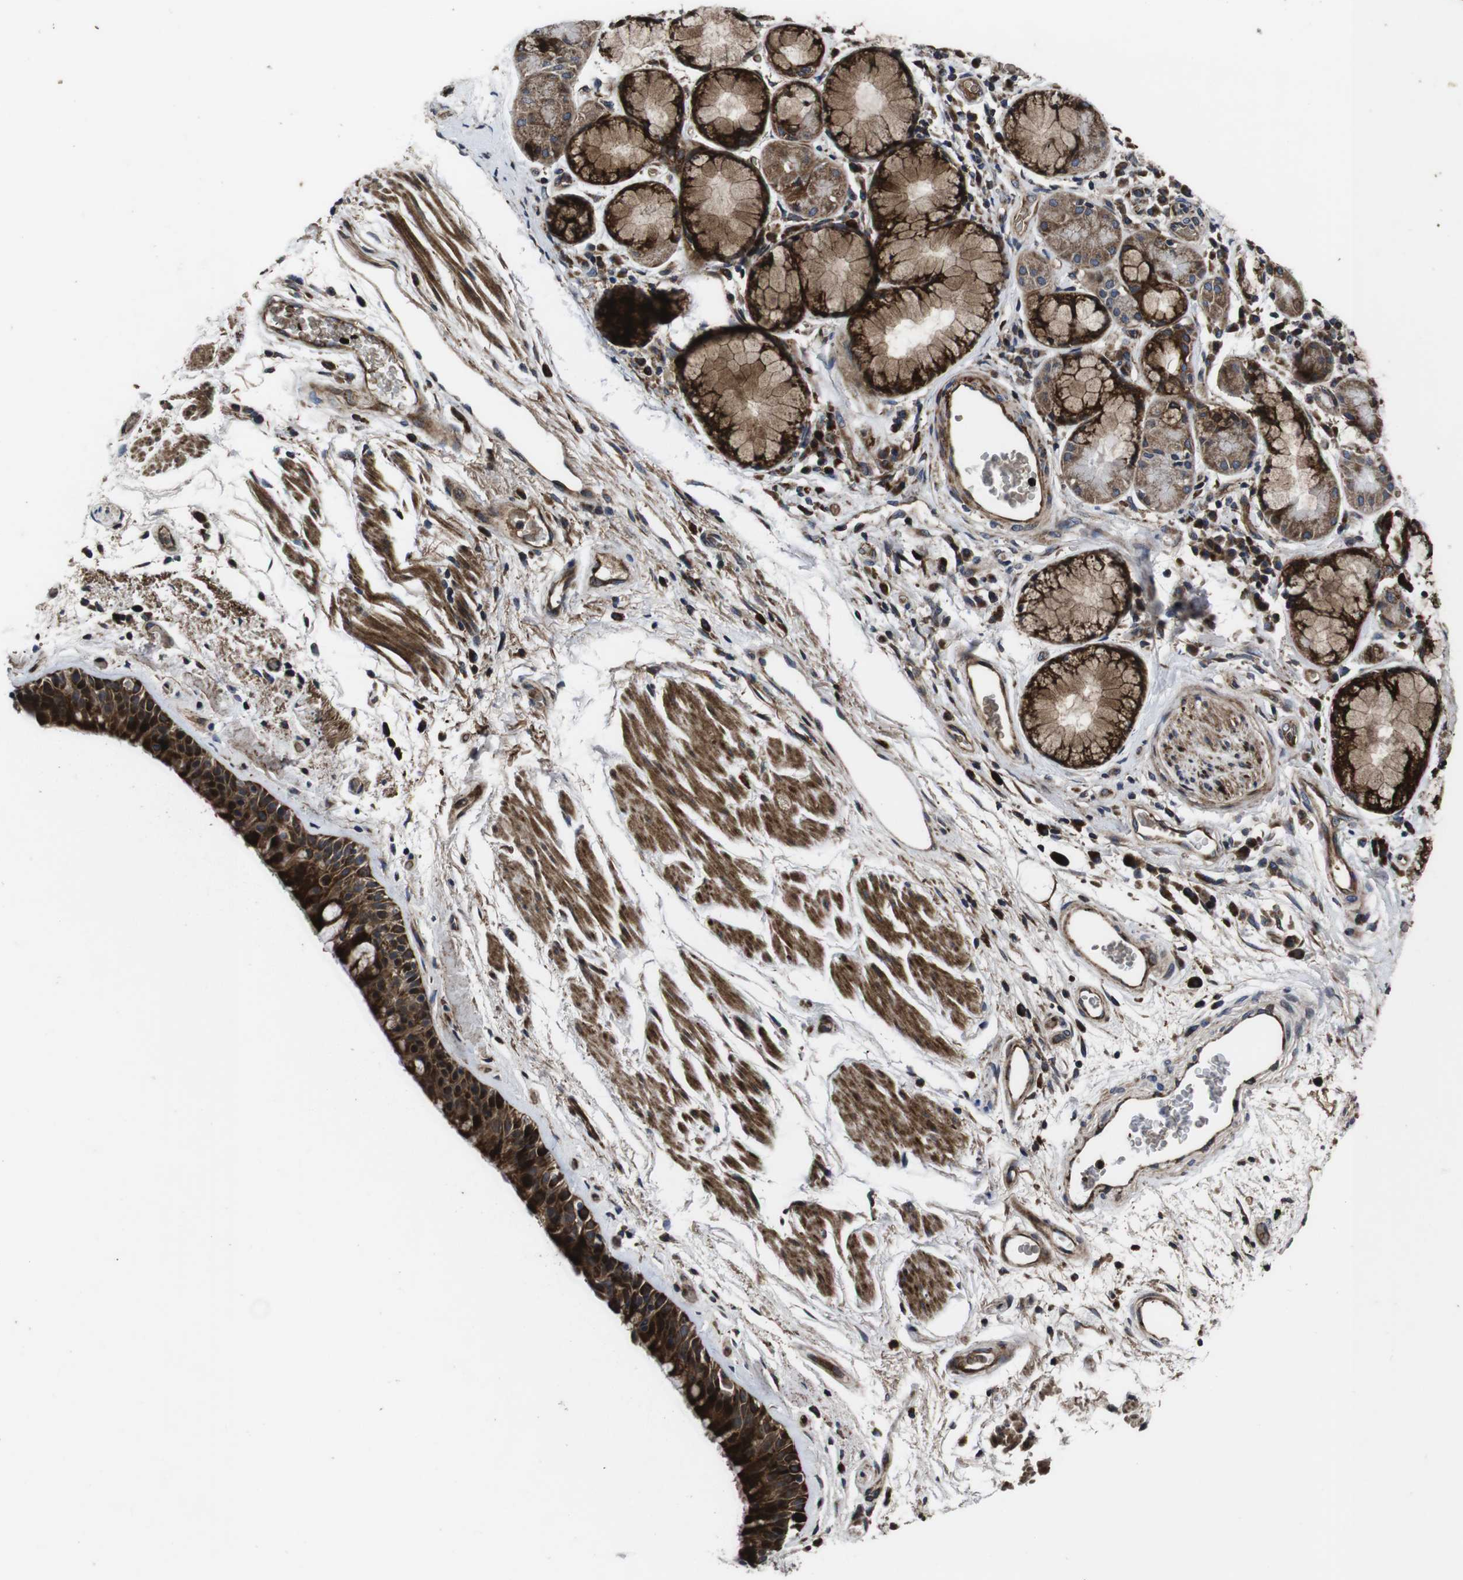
{"staining": {"intensity": "strong", "quantity": ">75%", "location": "cytoplasmic/membranous,nuclear"}, "tissue": "bronchus", "cell_type": "Respiratory epithelial cells", "image_type": "normal", "snomed": [{"axis": "morphology", "description": "Normal tissue, NOS"}, {"axis": "morphology", "description": "Adenocarcinoma, NOS"}, {"axis": "topography", "description": "Bronchus"}, {"axis": "topography", "description": "Lung"}], "caption": "Human bronchus stained with a brown dye reveals strong cytoplasmic/membranous,nuclear positive staining in about >75% of respiratory epithelial cells.", "gene": "SMYD3", "patient": {"sex": "female", "age": 54}}